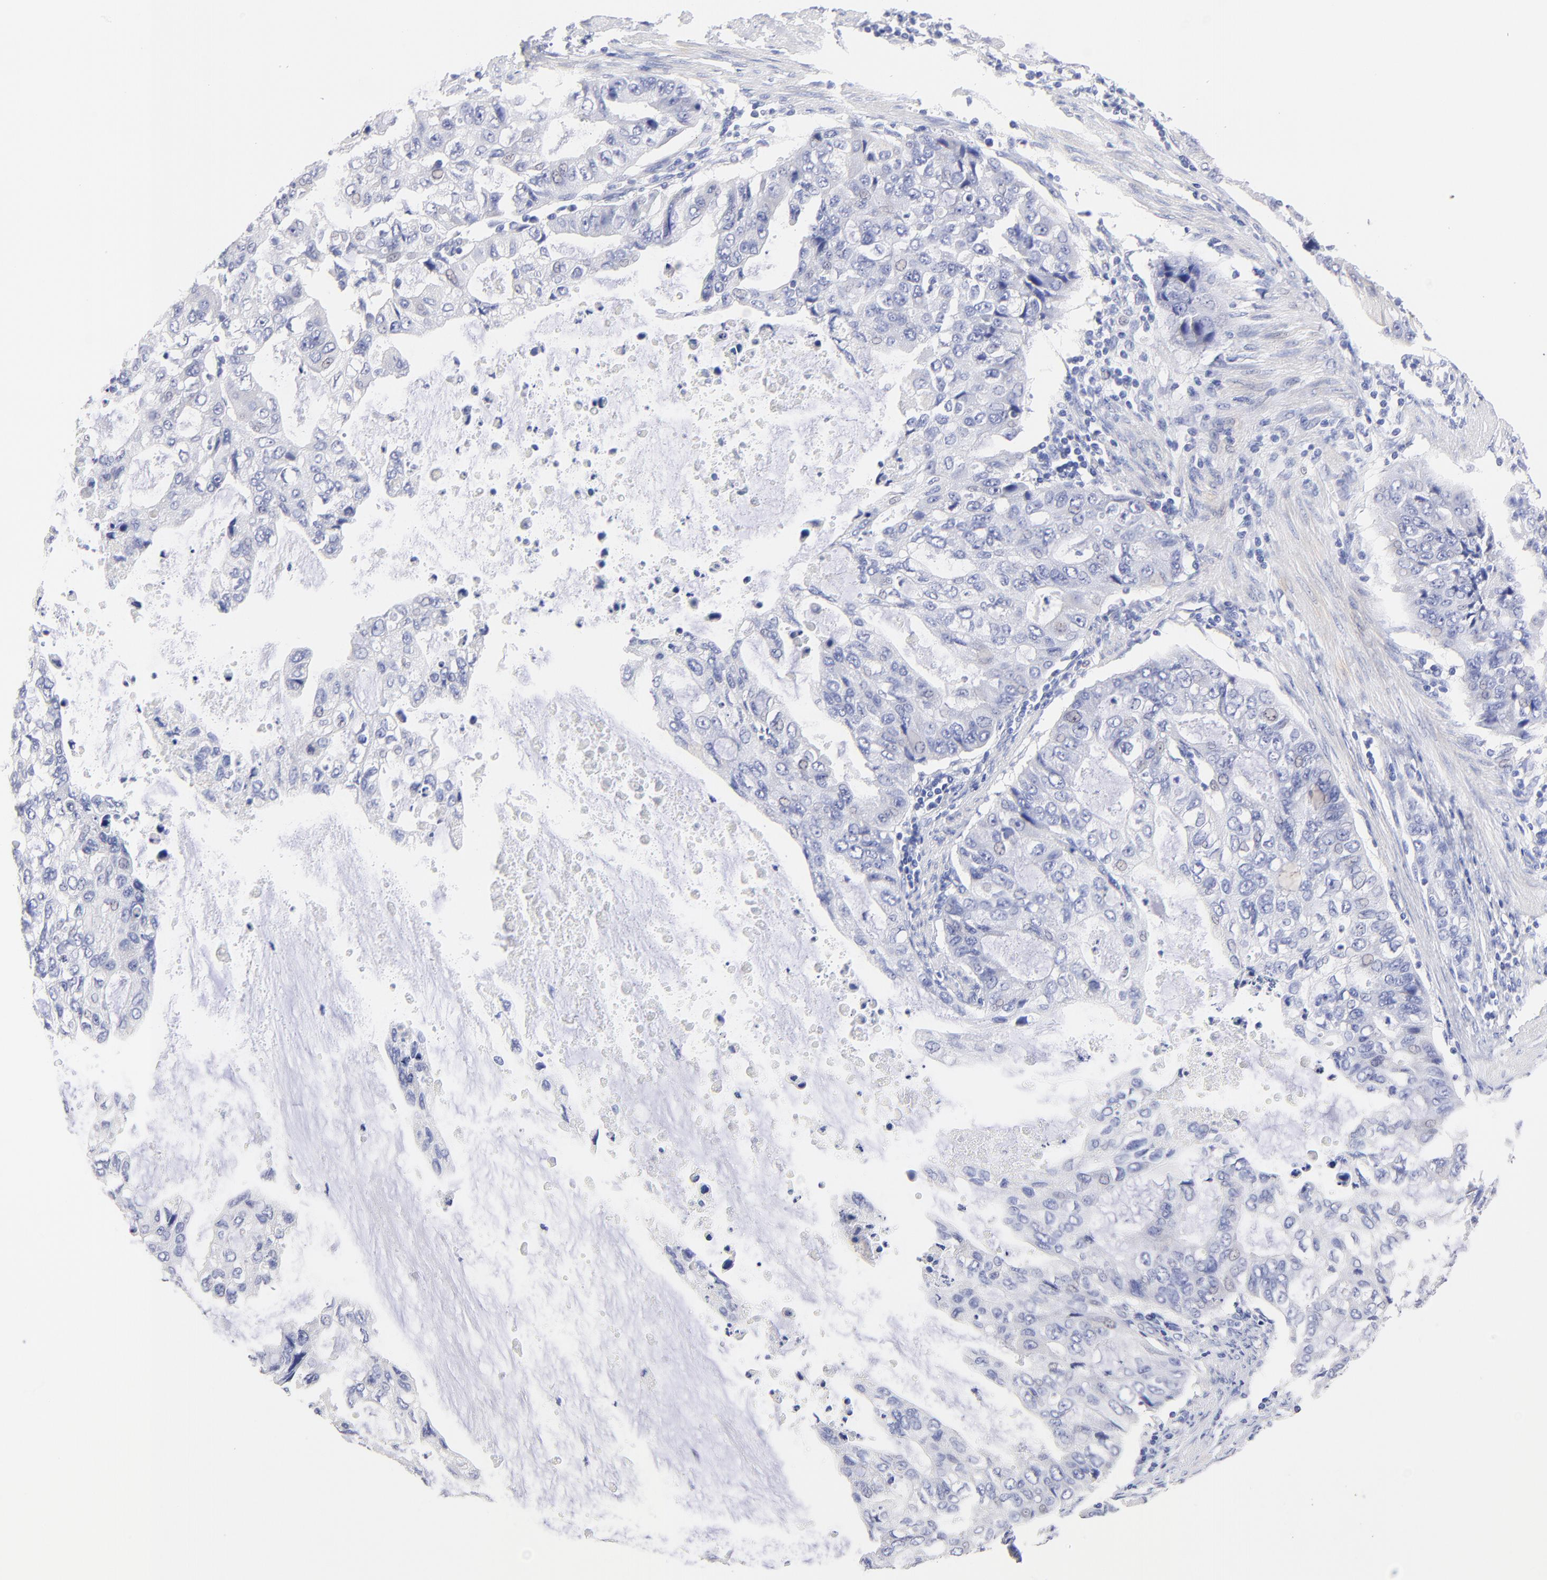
{"staining": {"intensity": "negative", "quantity": "none", "location": "none"}, "tissue": "stomach cancer", "cell_type": "Tumor cells", "image_type": "cancer", "snomed": [{"axis": "morphology", "description": "Adenocarcinoma, NOS"}, {"axis": "topography", "description": "Stomach, upper"}], "caption": "Histopathology image shows no significant protein staining in tumor cells of stomach cancer.", "gene": "CFAP57", "patient": {"sex": "female", "age": 52}}